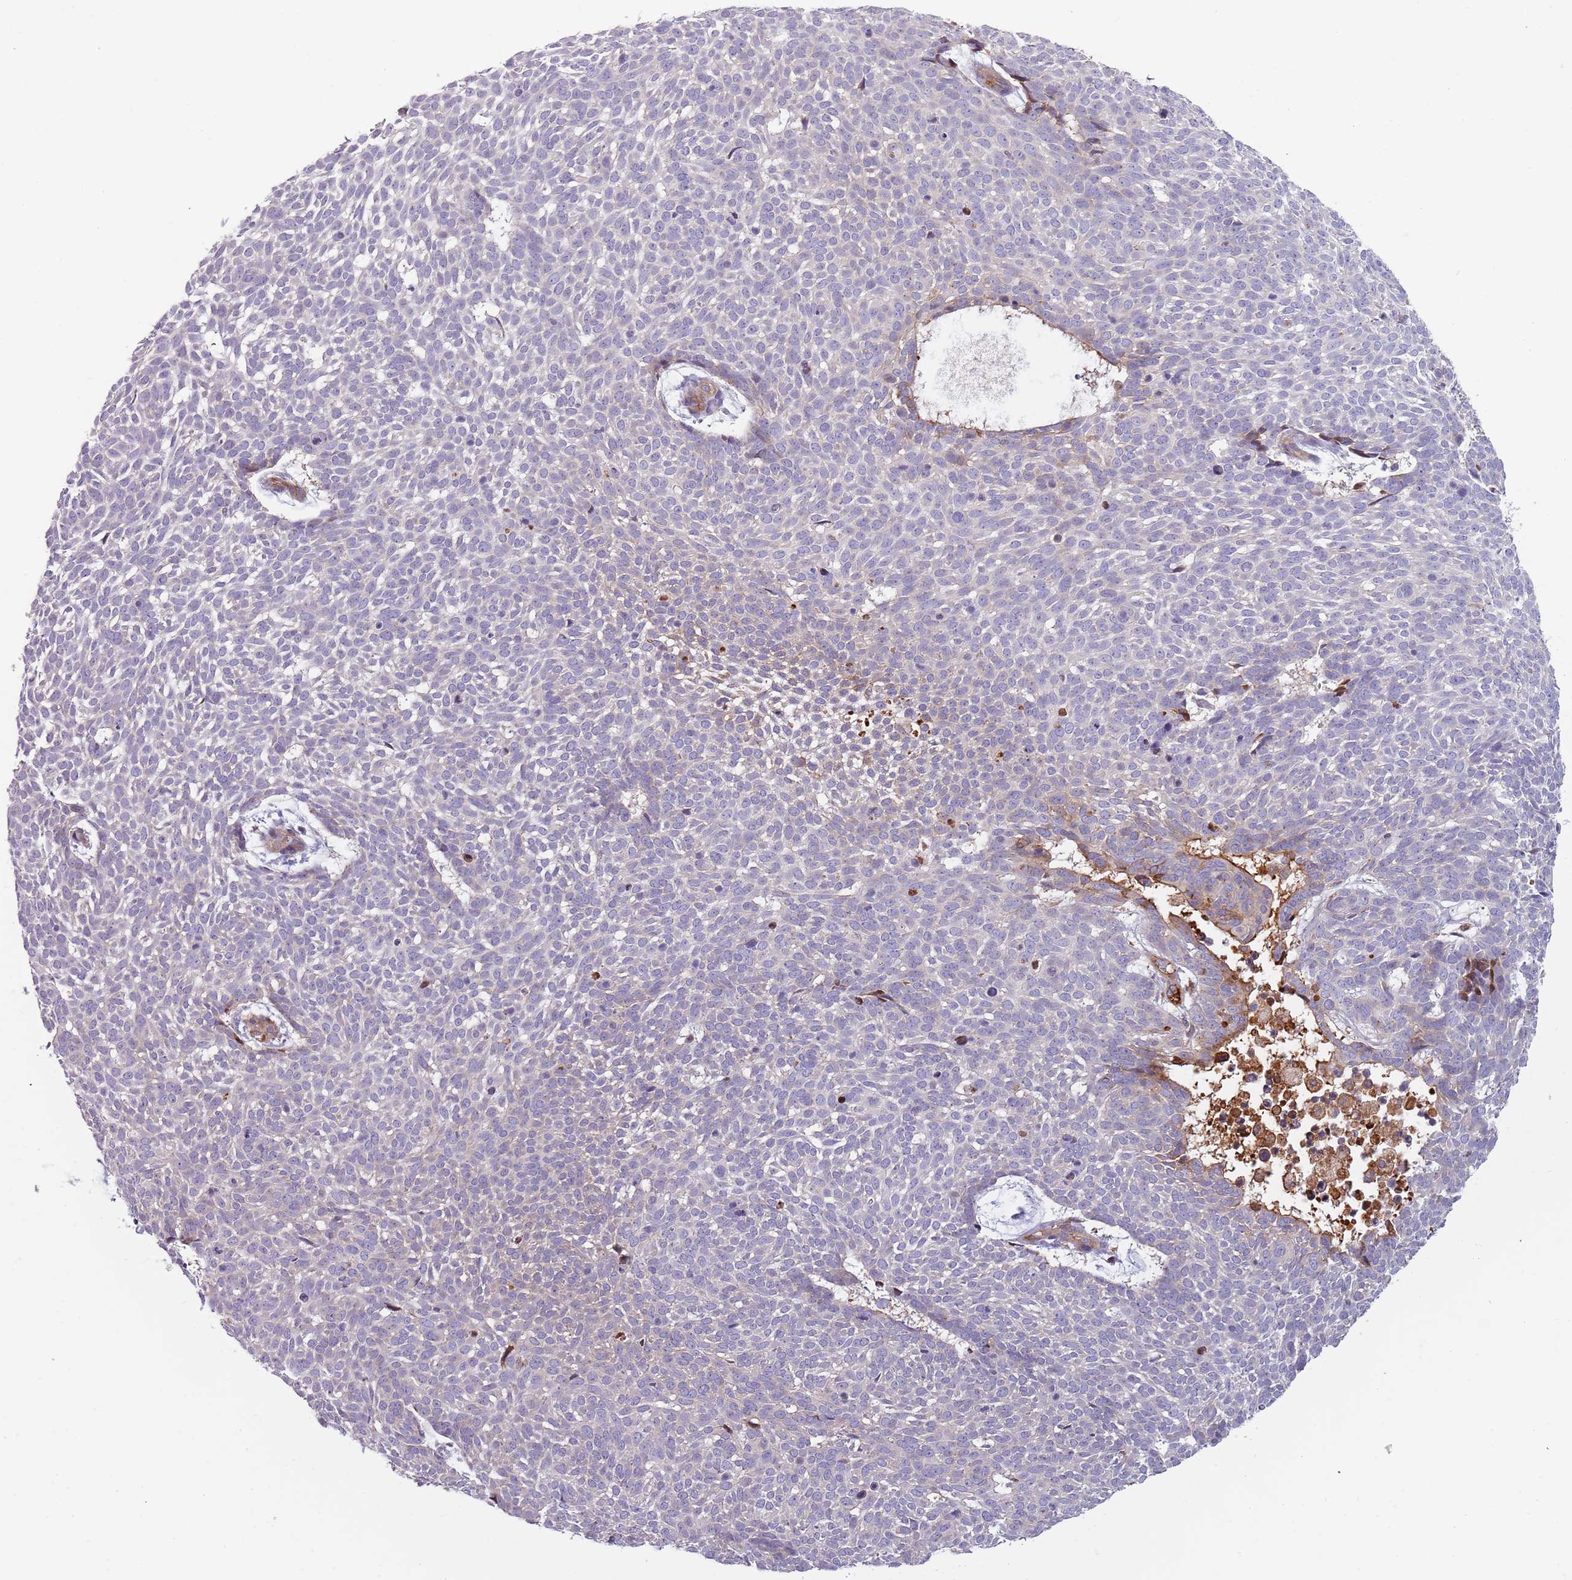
{"staining": {"intensity": "weak", "quantity": "<25%", "location": "cytoplasmic/membranous"}, "tissue": "skin cancer", "cell_type": "Tumor cells", "image_type": "cancer", "snomed": [{"axis": "morphology", "description": "Basal cell carcinoma"}, {"axis": "topography", "description": "Skin"}], "caption": "Skin basal cell carcinoma was stained to show a protein in brown. There is no significant staining in tumor cells.", "gene": "NADK", "patient": {"sex": "male", "age": 61}}